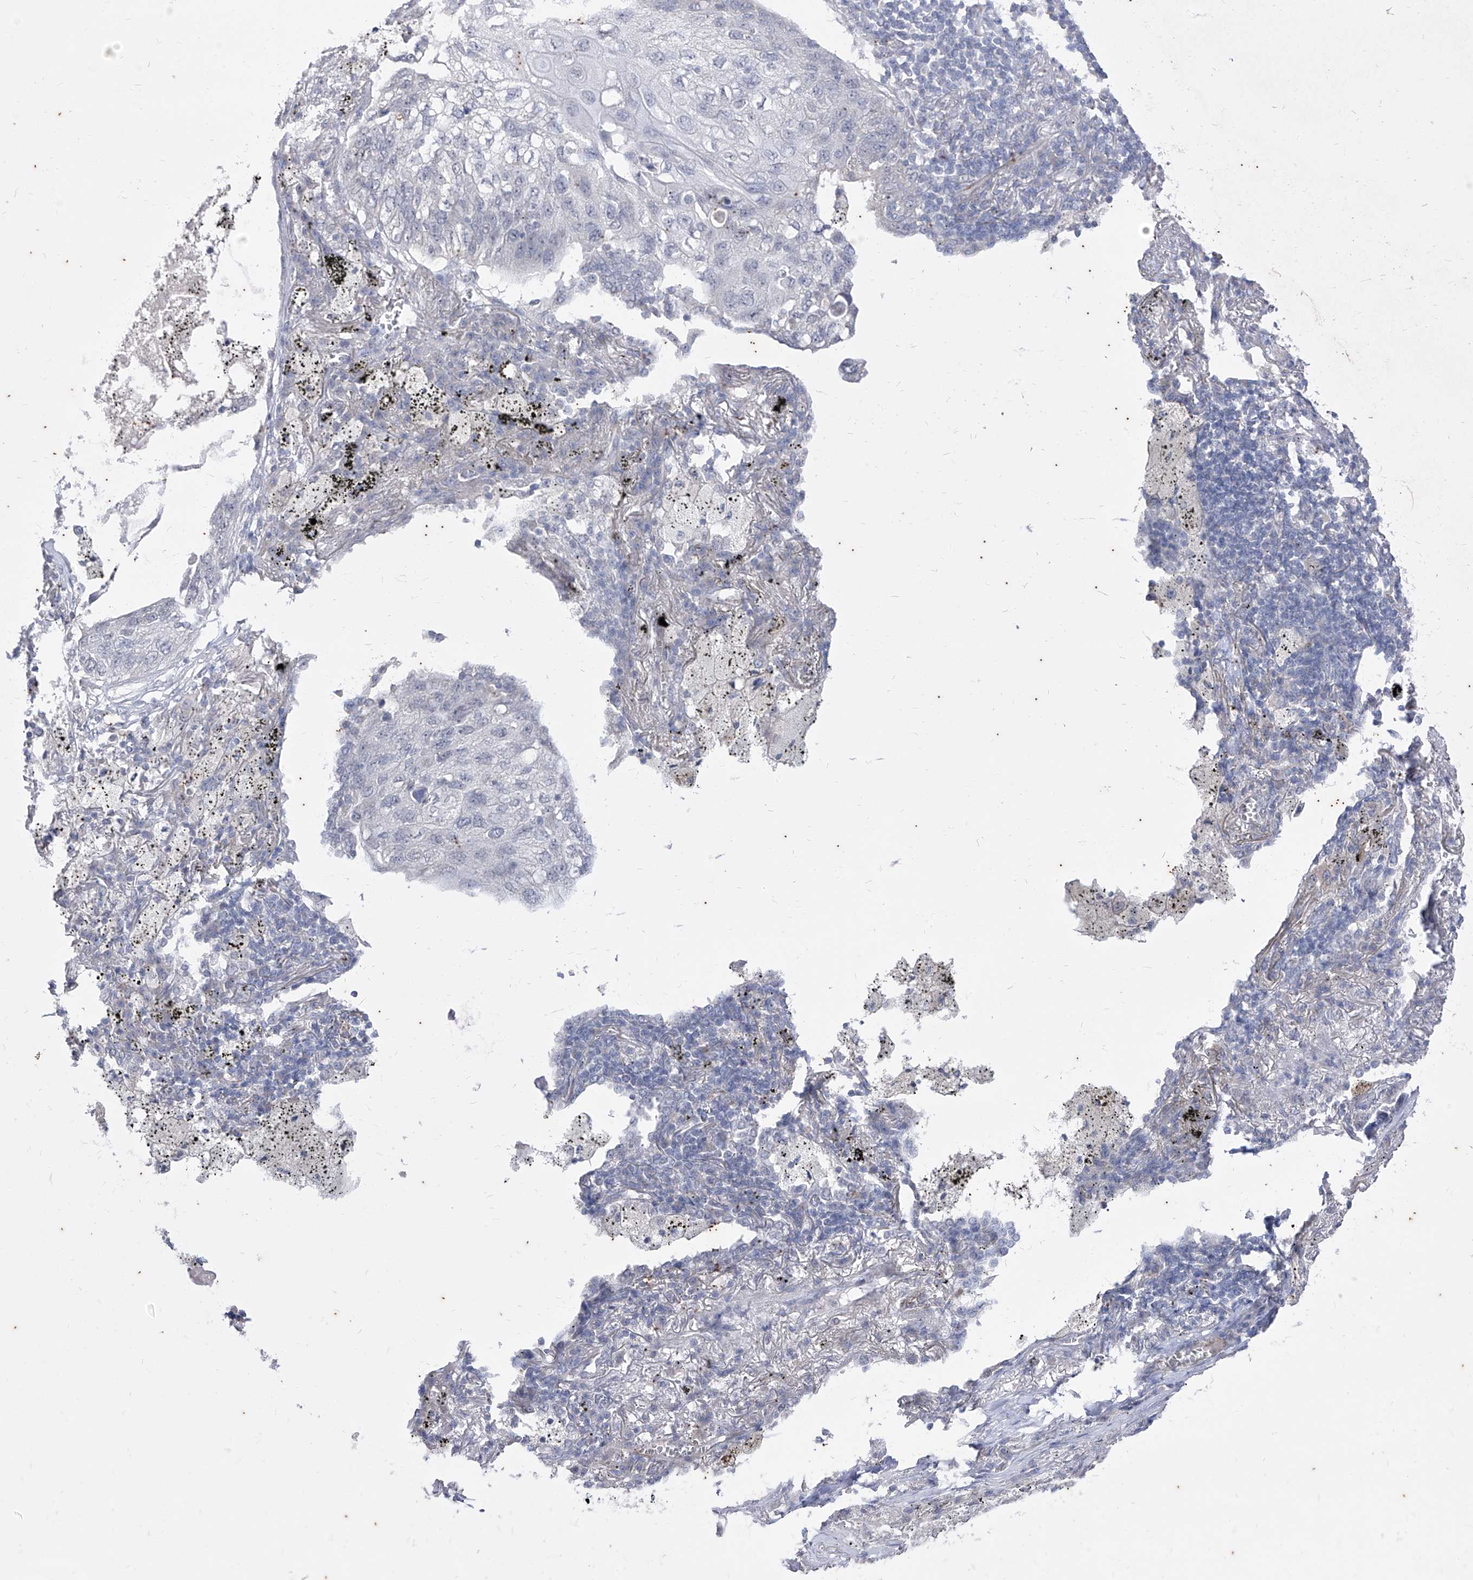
{"staining": {"intensity": "negative", "quantity": "none", "location": "none"}, "tissue": "lung cancer", "cell_type": "Tumor cells", "image_type": "cancer", "snomed": [{"axis": "morphology", "description": "Squamous cell carcinoma, NOS"}, {"axis": "topography", "description": "Lung"}], "caption": "High magnification brightfield microscopy of lung squamous cell carcinoma stained with DAB (3,3'-diaminobenzidine) (brown) and counterstained with hematoxylin (blue): tumor cells show no significant staining.", "gene": "PHF20L1", "patient": {"sex": "female", "age": 63}}